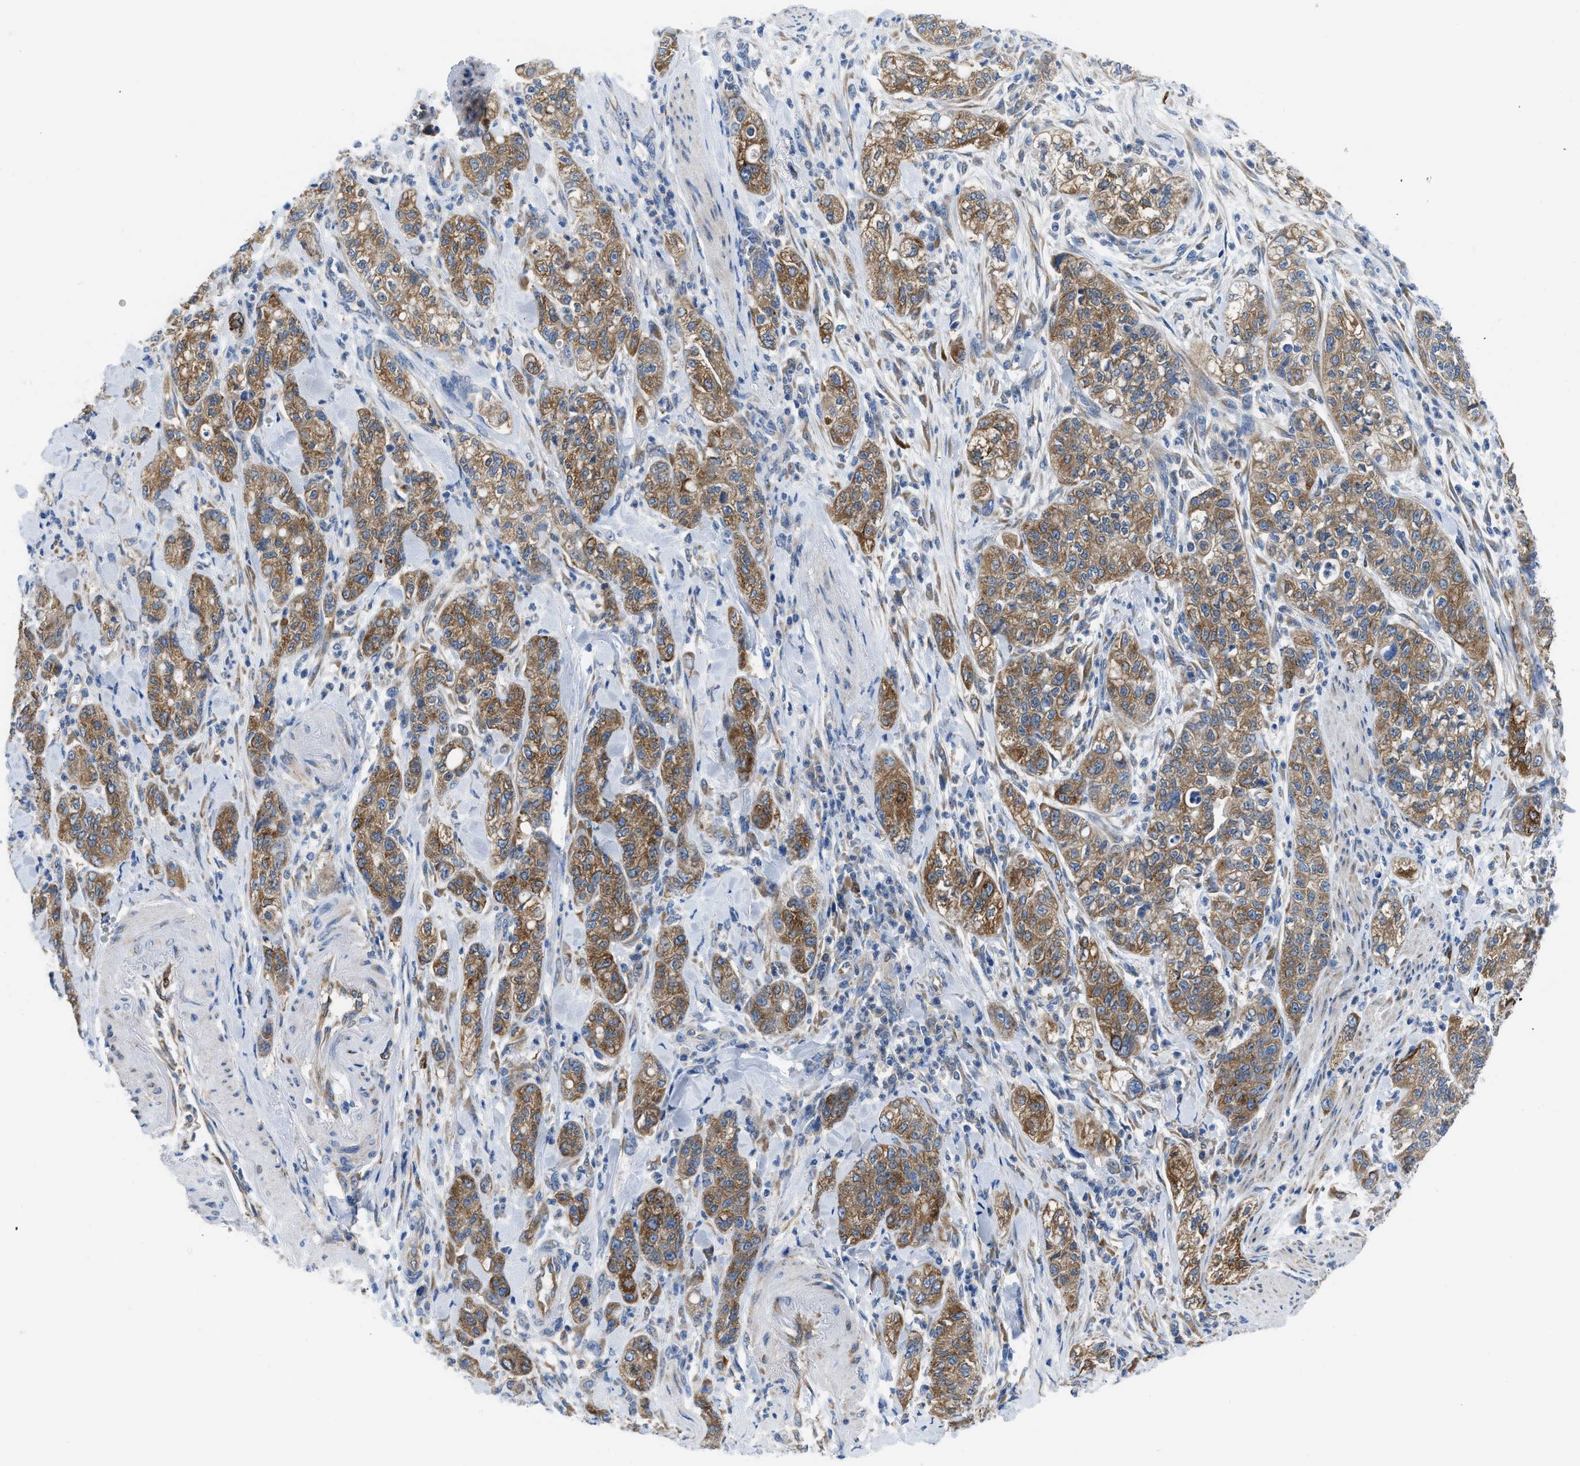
{"staining": {"intensity": "moderate", "quantity": ">75%", "location": "cytoplasmic/membranous"}, "tissue": "pancreatic cancer", "cell_type": "Tumor cells", "image_type": "cancer", "snomed": [{"axis": "morphology", "description": "Adenocarcinoma, NOS"}, {"axis": "topography", "description": "Pancreas"}], "caption": "A brown stain highlights moderate cytoplasmic/membranous staining of a protein in pancreatic adenocarcinoma tumor cells. (DAB (3,3'-diaminobenzidine) = brown stain, brightfield microscopy at high magnification).", "gene": "BNC2", "patient": {"sex": "female", "age": 78}}